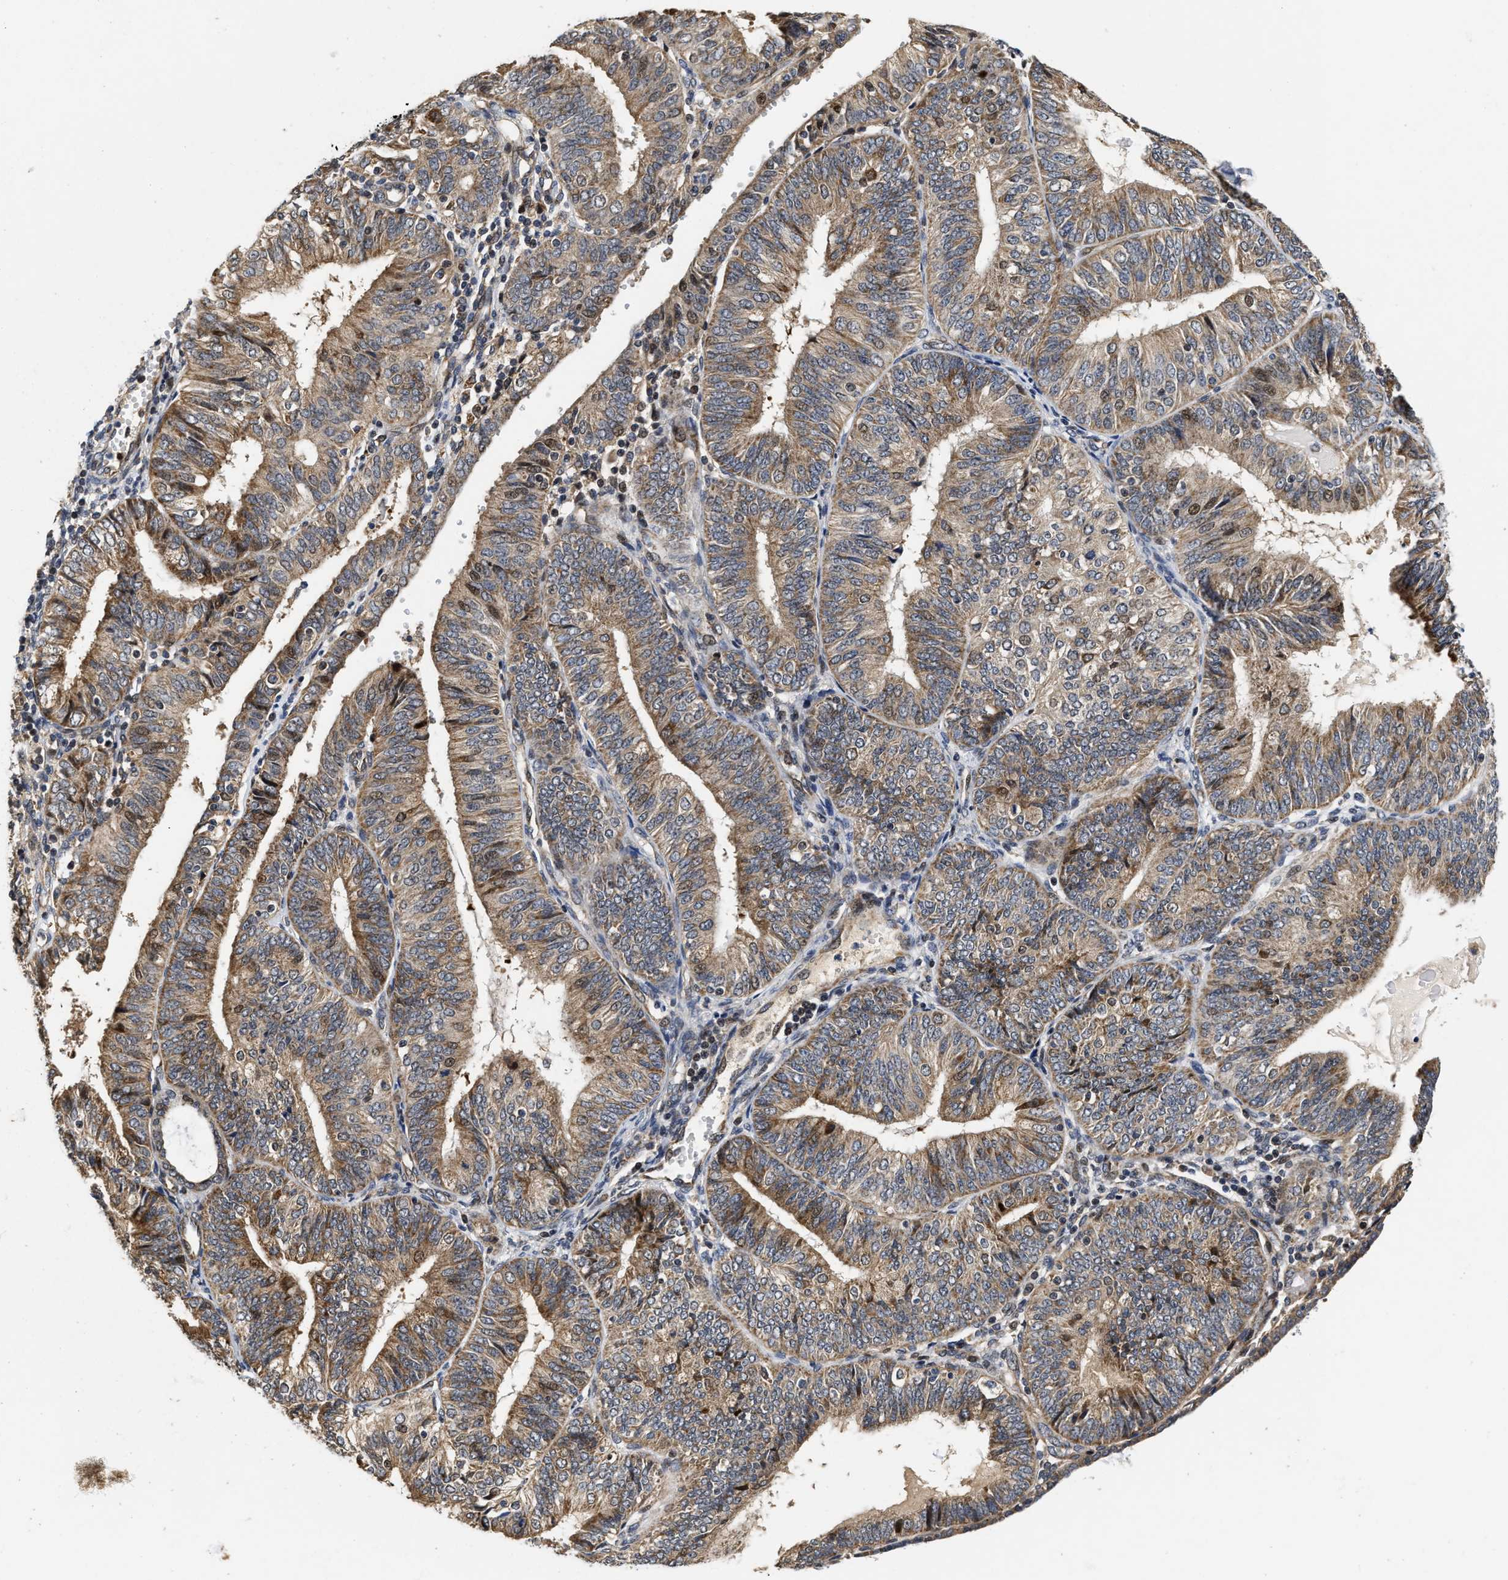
{"staining": {"intensity": "moderate", "quantity": ">75%", "location": "cytoplasmic/membranous"}, "tissue": "endometrial cancer", "cell_type": "Tumor cells", "image_type": "cancer", "snomed": [{"axis": "morphology", "description": "Adenocarcinoma, NOS"}, {"axis": "topography", "description": "Endometrium"}], "caption": "A medium amount of moderate cytoplasmic/membranous expression is present in about >75% of tumor cells in endometrial cancer (adenocarcinoma) tissue.", "gene": "SCYL2", "patient": {"sex": "female", "age": 58}}